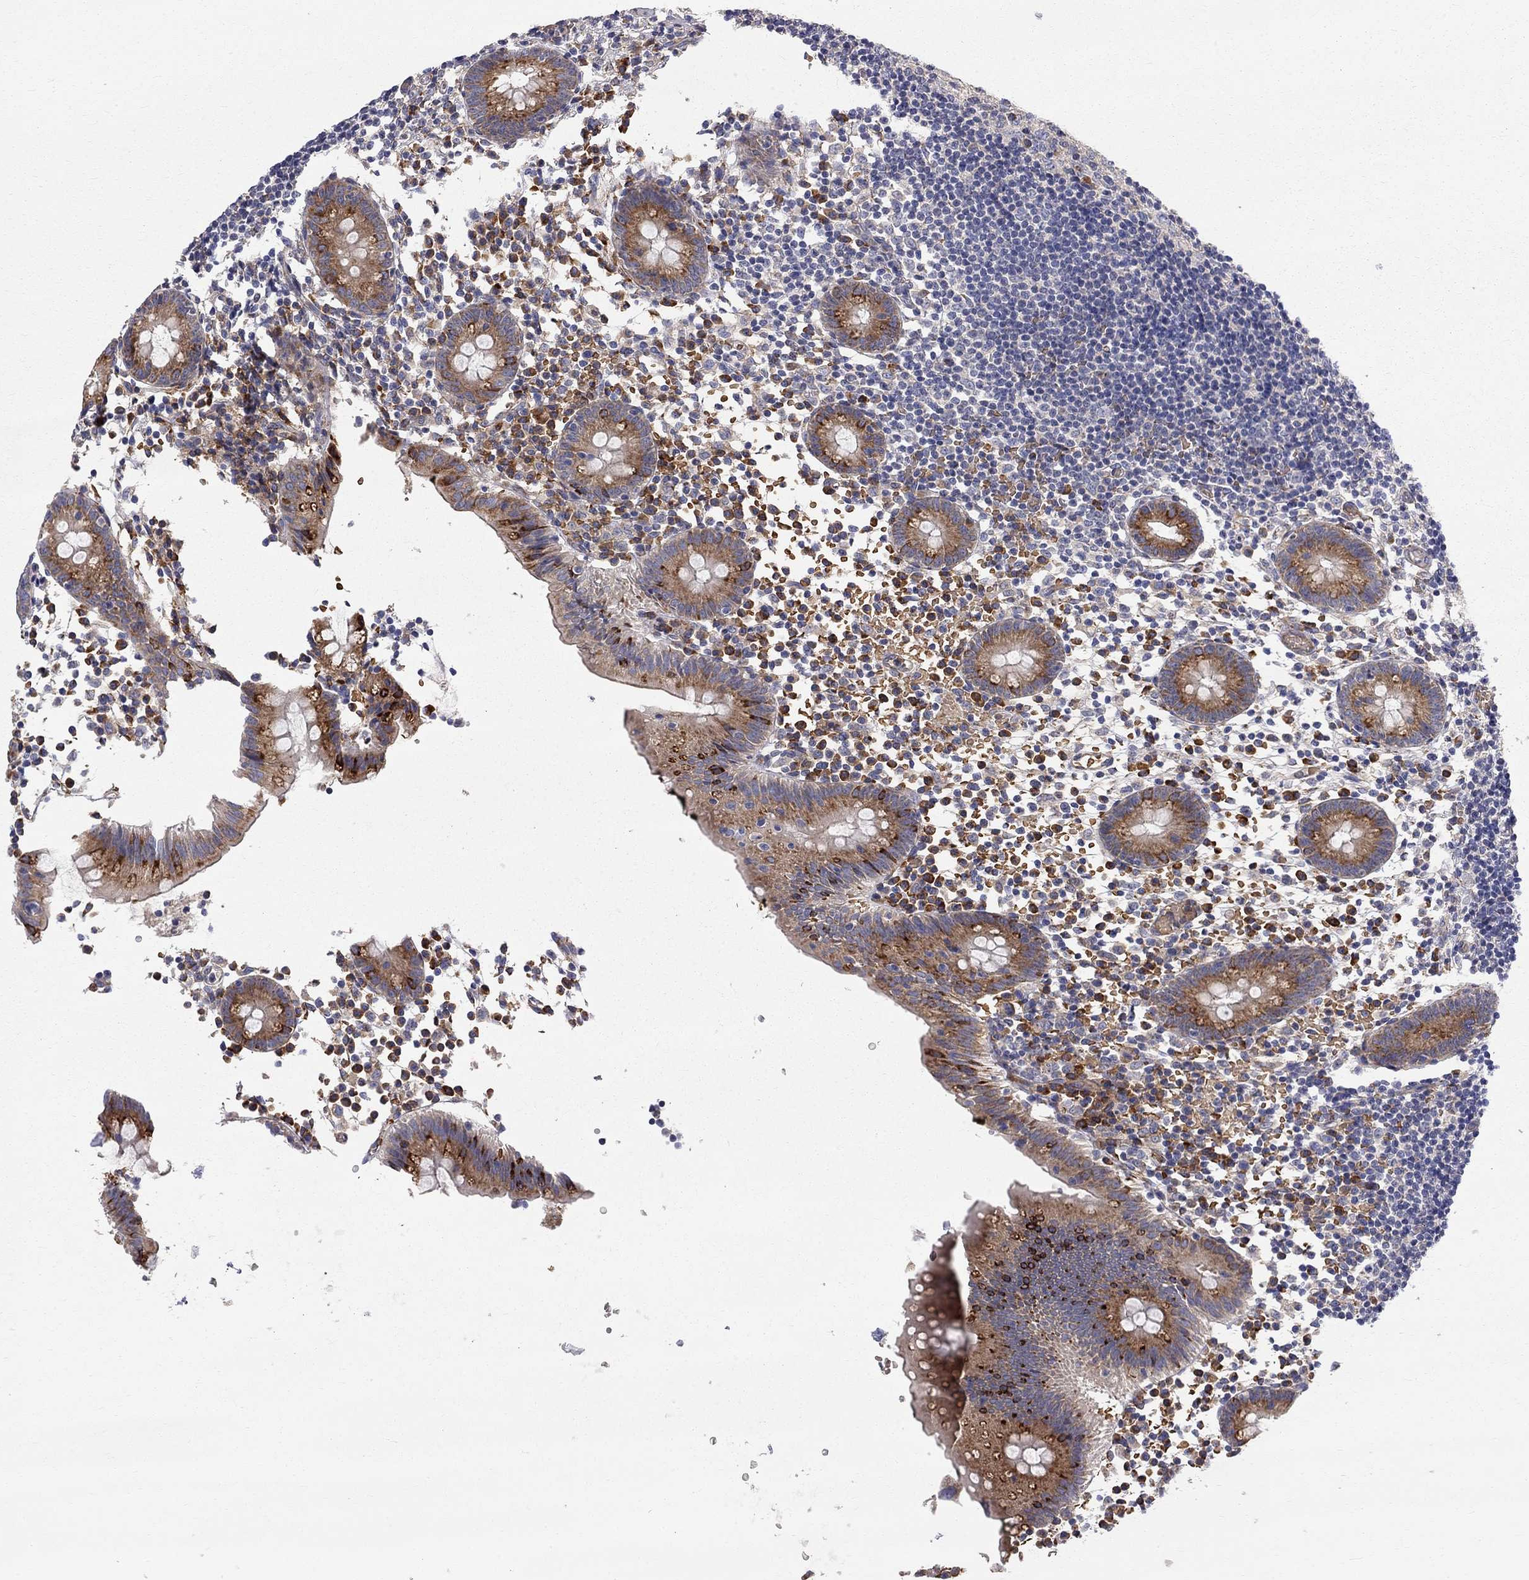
{"staining": {"intensity": "strong", "quantity": "25%-75%", "location": "cytoplasmic/membranous"}, "tissue": "appendix", "cell_type": "Glandular cells", "image_type": "normal", "snomed": [{"axis": "morphology", "description": "Normal tissue, NOS"}, {"axis": "topography", "description": "Appendix"}], "caption": "Glandular cells exhibit high levels of strong cytoplasmic/membranous expression in about 25%-75% of cells in unremarkable human appendix. The protein is shown in brown color, while the nuclei are stained blue.", "gene": "CASTOR1", "patient": {"sex": "female", "age": 40}}